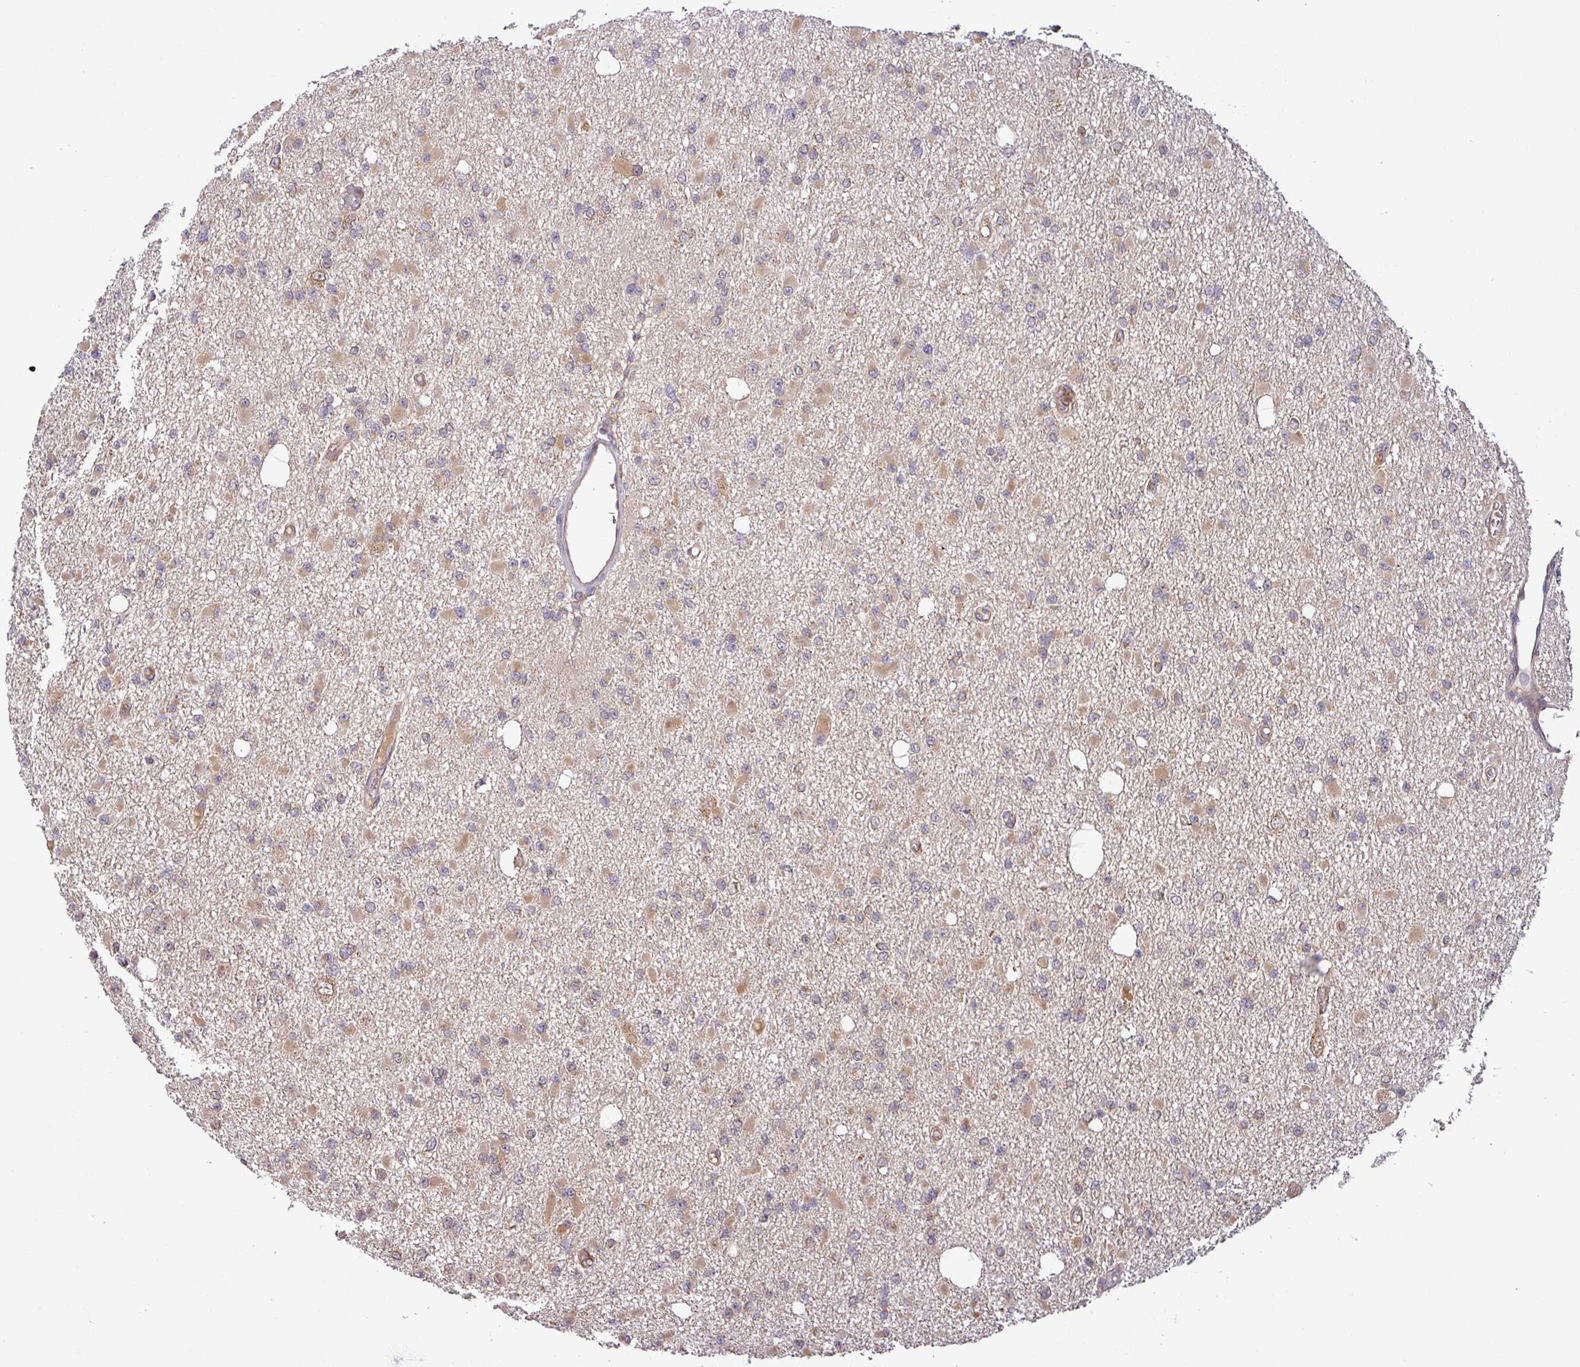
{"staining": {"intensity": "weak", "quantity": "25%-75%", "location": "cytoplasmic/membranous"}, "tissue": "glioma", "cell_type": "Tumor cells", "image_type": "cancer", "snomed": [{"axis": "morphology", "description": "Glioma, malignant, Low grade"}, {"axis": "topography", "description": "Brain"}], "caption": "The histopathology image shows staining of glioma, revealing weak cytoplasmic/membranous protein positivity (brown color) within tumor cells.", "gene": "ART1", "patient": {"sex": "female", "age": 22}}